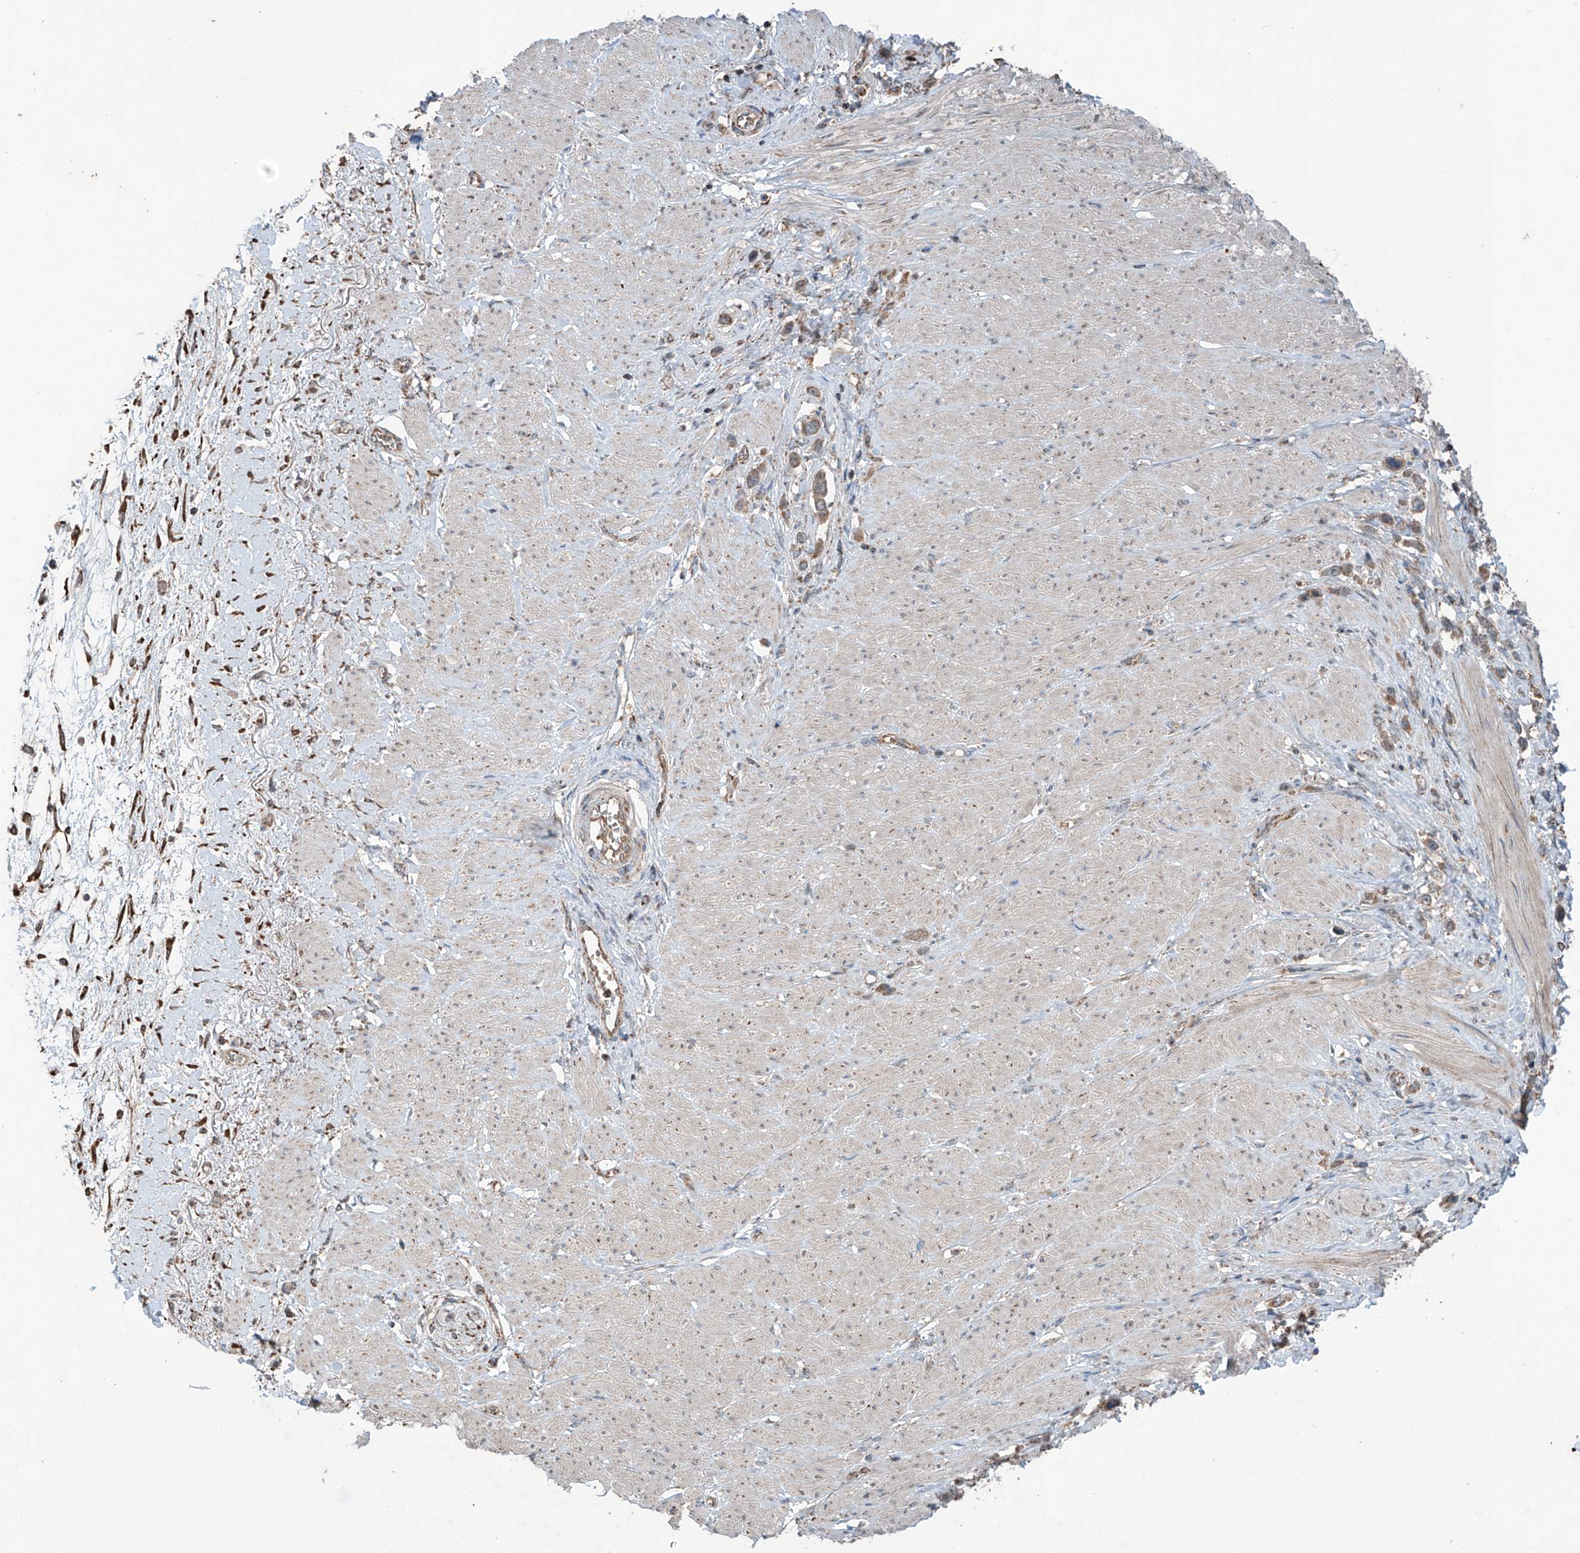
{"staining": {"intensity": "weak", "quantity": ">75%", "location": "cytoplasmic/membranous"}, "tissue": "stomach cancer", "cell_type": "Tumor cells", "image_type": "cancer", "snomed": [{"axis": "morphology", "description": "Adenocarcinoma, NOS"}, {"axis": "topography", "description": "Stomach"}], "caption": "Immunohistochemical staining of human stomach adenocarcinoma demonstrates low levels of weak cytoplasmic/membranous expression in about >75% of tumor cells.", "gene": "SAMD3", "patient": {"sex": "female", "age": 65}}